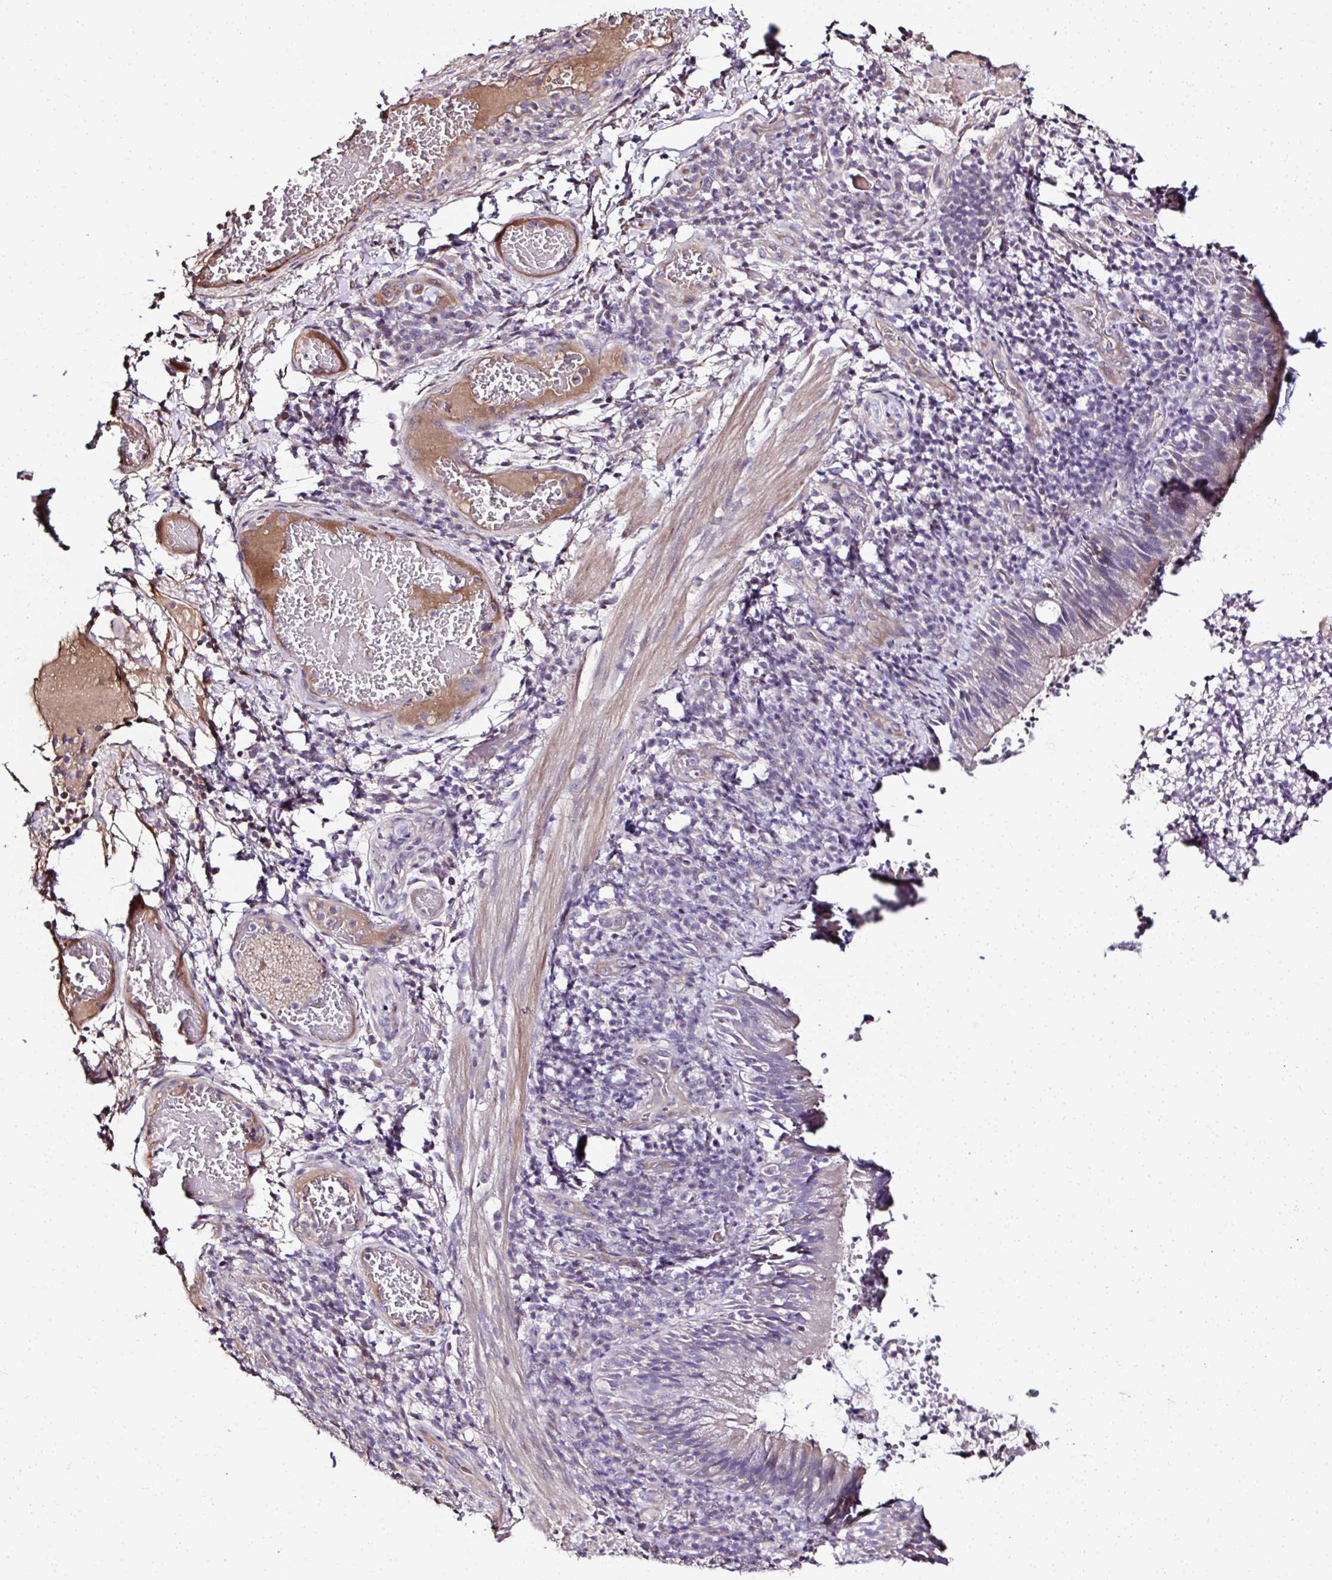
{"staining": {"intensity": "strong", "quantity": "<25%", "location": "cytoplasmic/membranous"}, "tissue": "bronchus", "cell_type": "Respiratory epithelial cells", "image_type": "normal", "snomed": [{"axis": "morphology", "description": "Normal tissue, NOS"}, {"axis": "topography", "description": "Lymph node"}, {"axis": "topography", "description": "Bronchus"}], "caption": "Immunohistochemical staining of unremarkable bronchus reveals medium levels of strong cytoplasmic/membranous staining in approximately <25% of respiratory epithelial cells. The protein of interest is stained brown, and the nuclei are stained in blue (DAB IHC with brightfield microscopy, high magnification).", "gene": "CCDC85C", "patient": {"sex": "male", "age": 56}}